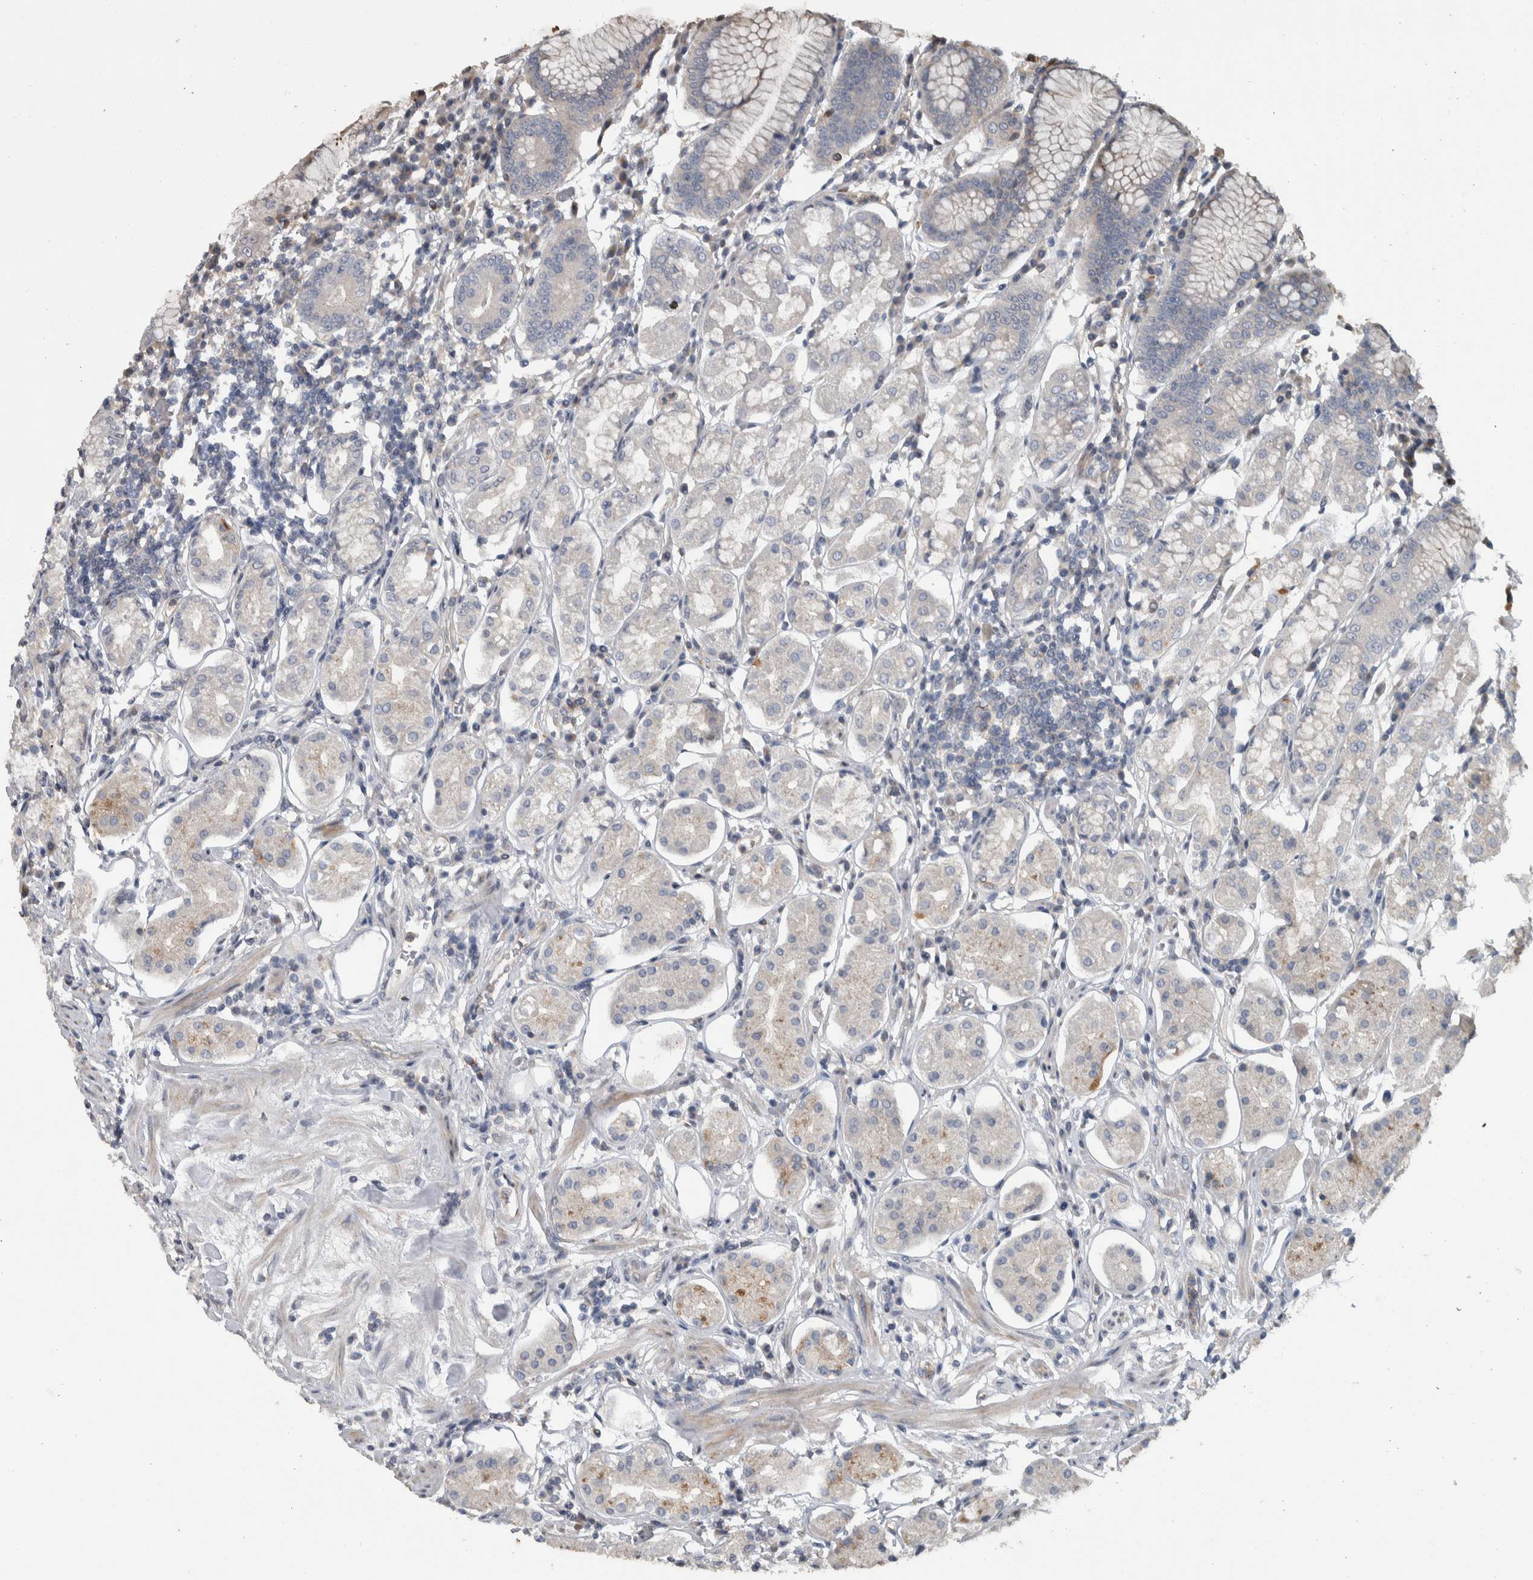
{"staining": {"intensity": "weak", "quantity": "<25%", "location": "cytoplasmic/membranous"}, "tissue": "stomach", "cell_type": "Glandular cells", "image_type": "normal", "snomed": [{"axis": "morphology", "description": "Normal tissue, NOS"}, {"axis": "topography", "description": "Stomach"}, {"axis": "topography", "description": "Stomach, lower"}], "caption": "DAB (3,3'-diaminobenzidine) immunohistochemical staining of normal human stomach exhibits no significant staining in glandular cells. (Immunohistochemistry, brightfield microscopy, high magnification).", "gene": "NT5C2", "patient": {"sex": "female", "age": 56}}